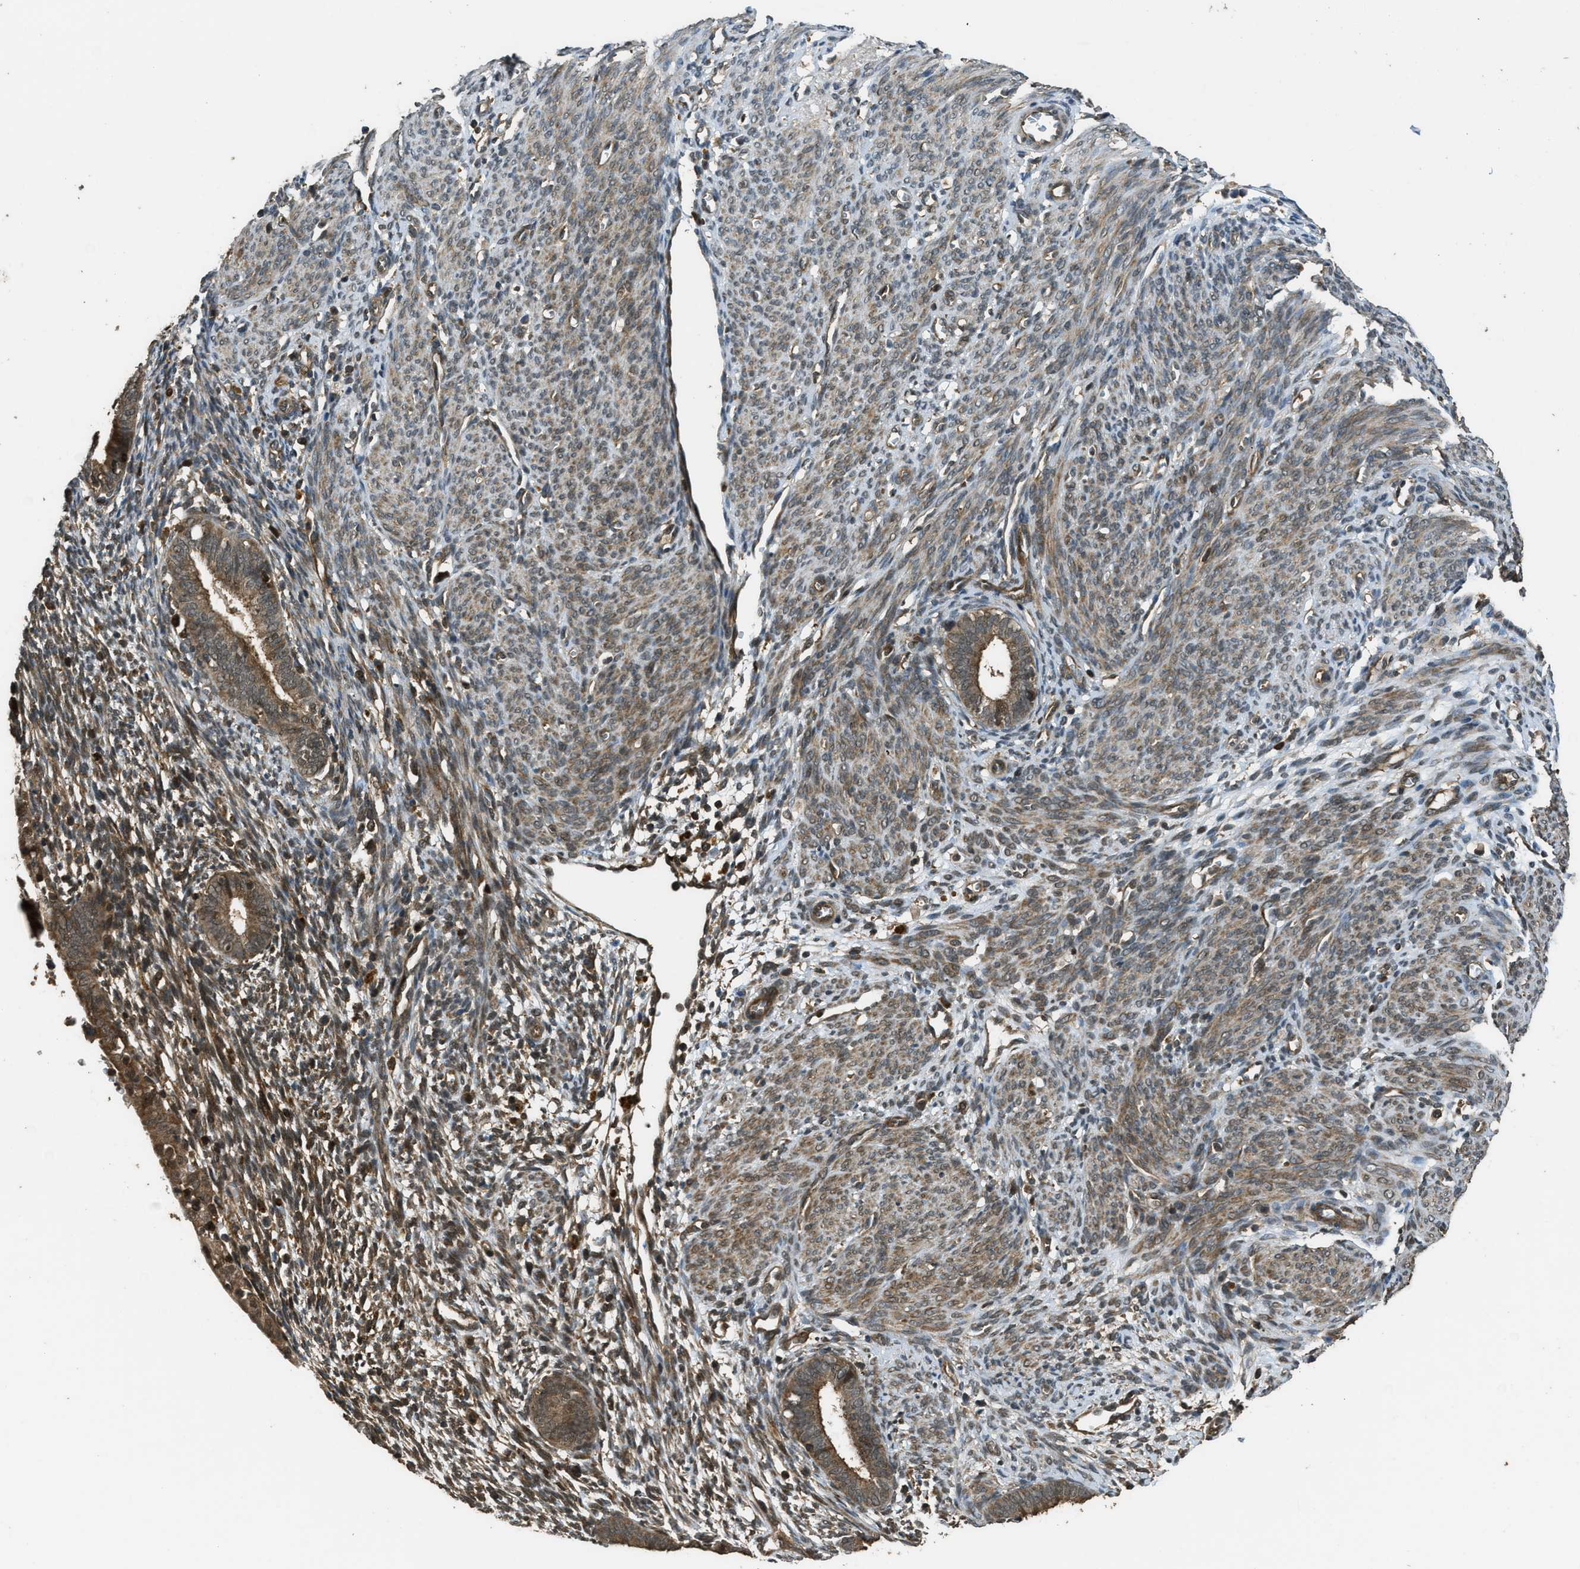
{"staining": {"intensity": "moderate", "quantity": "<25%", "location": "cytoplasmic/membranous"}, "tissue": "endometrium", "cell_type": "Cells in endometrial stroma", "image_type": "normal", "snomed": [{"axis": "morphology", "description": "Normal tissue, NOS"}, {"axis": "morphology", "description": "Adenocarcinoma, NOS"}, {"axis": "topography", "description": "Endometrium"}, {"axis": "topography", "description": "Ovary"}], "caption": "Protein staining shows moderate cytoplasmic/membranous staining in about <25% of cells in endometrial stroma in unremarkable endometrium.", "gene": "PPP6R3", "patient": {"sex": "female", "age": 68}}